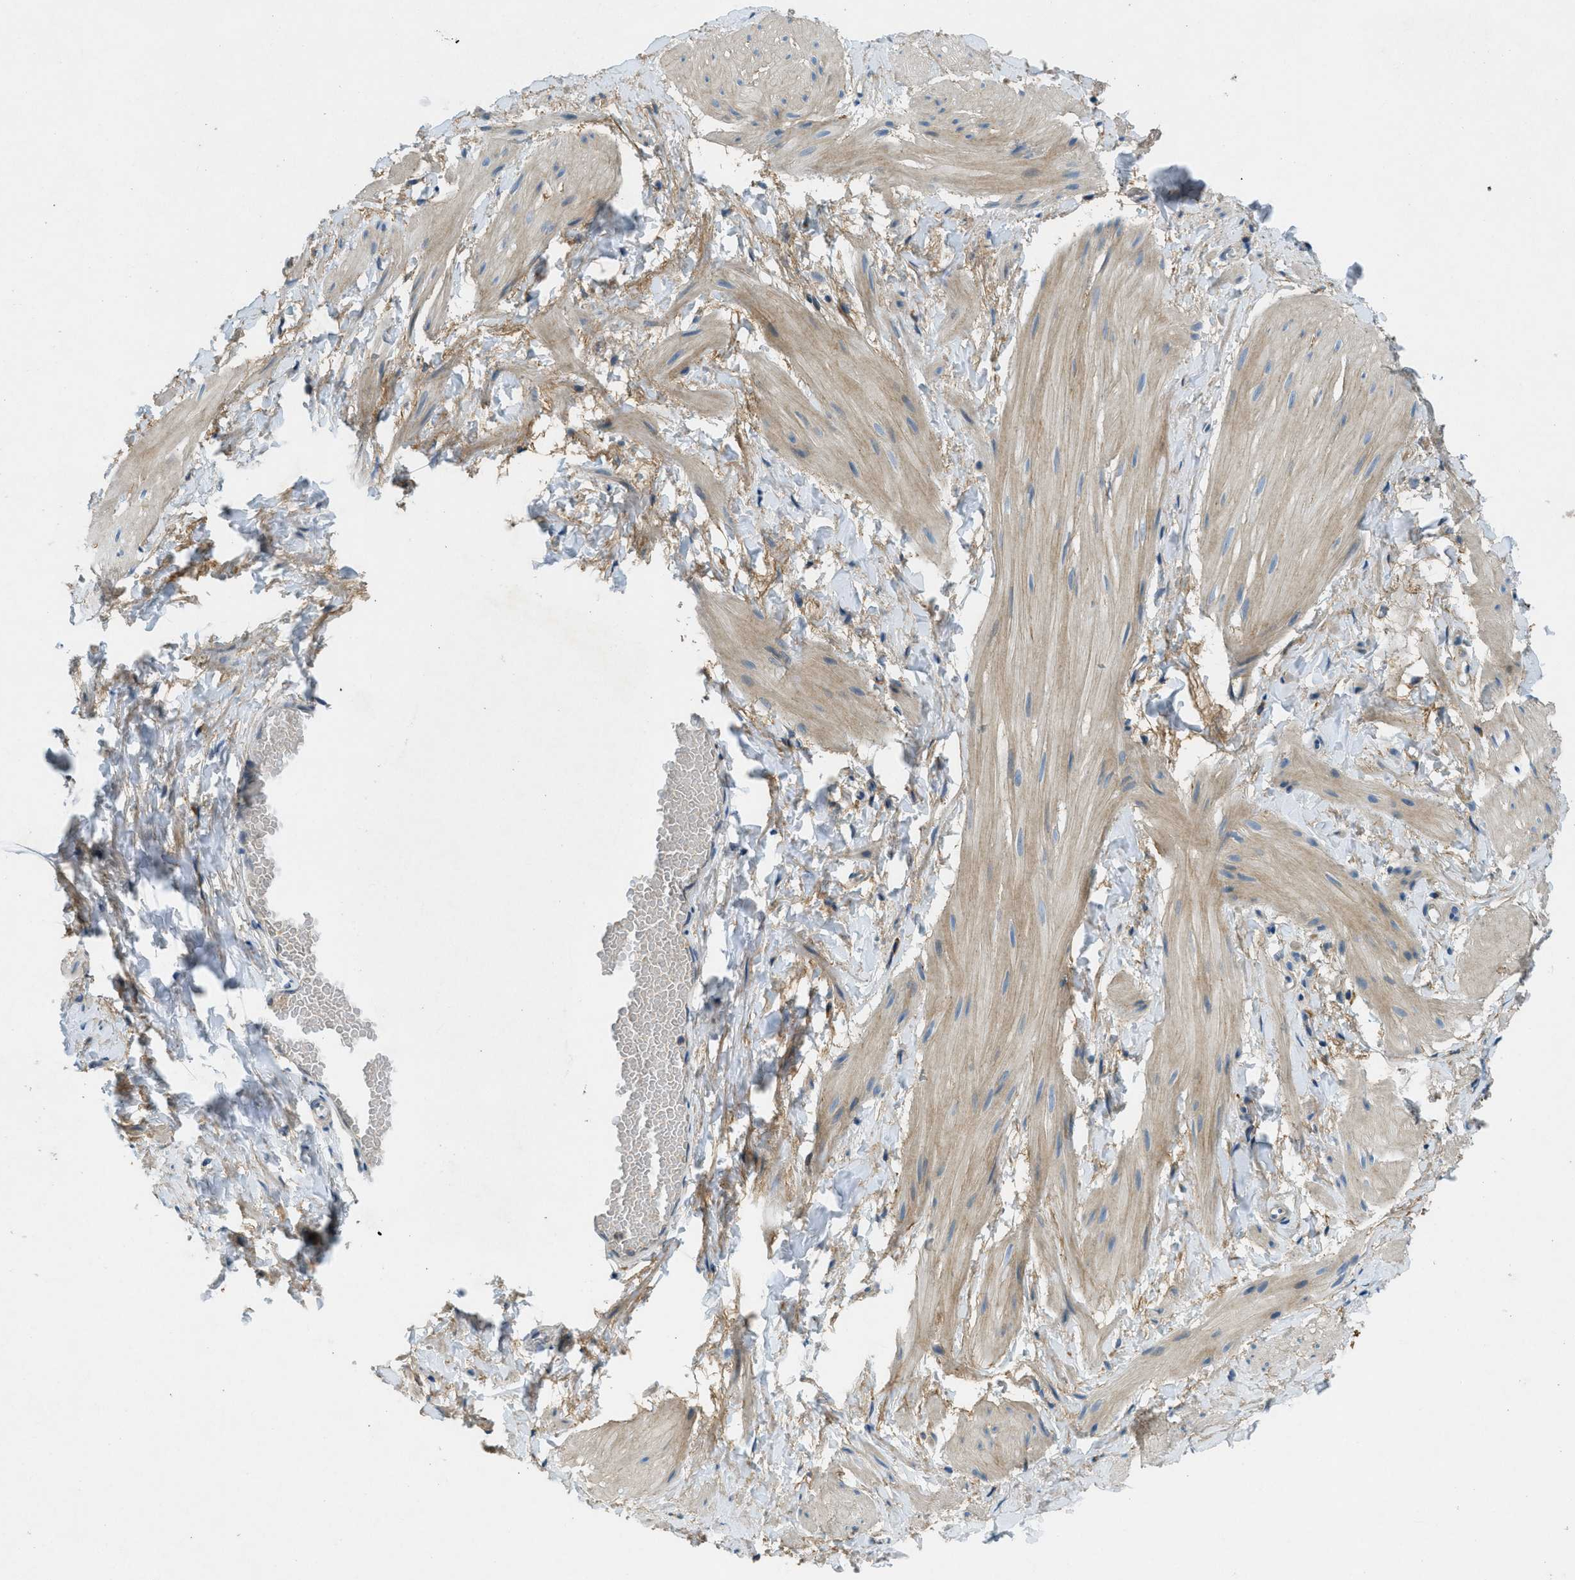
{"staining": {"intensity": "moderate", "quantity": "25%-75%", "location": "cytoplasmic/membranous"}, "tissue": "smooth muscle", "cell_type": "Smooth muscle cells", "image_type": "normal", "snomed": [{"axis": "morphology", "description": "Normal tissue, NOS"}, {"axis": "topography", "description": "Smooth muscle"}], "caption": "A micrograph of human smooth muscle stained for a protein demonstrates moderate cytoplasmic/membranous brown staining in smooth muscle cells. The staining was performed using DAB (3,3'-diaminobenzidine) to visualize the protein expression in brown, while the nuclei were stained in blue with hematoxylin (Magnification: 20x).", "gene": "SNX14", "patient": {"sex": "male", "age": 16}}